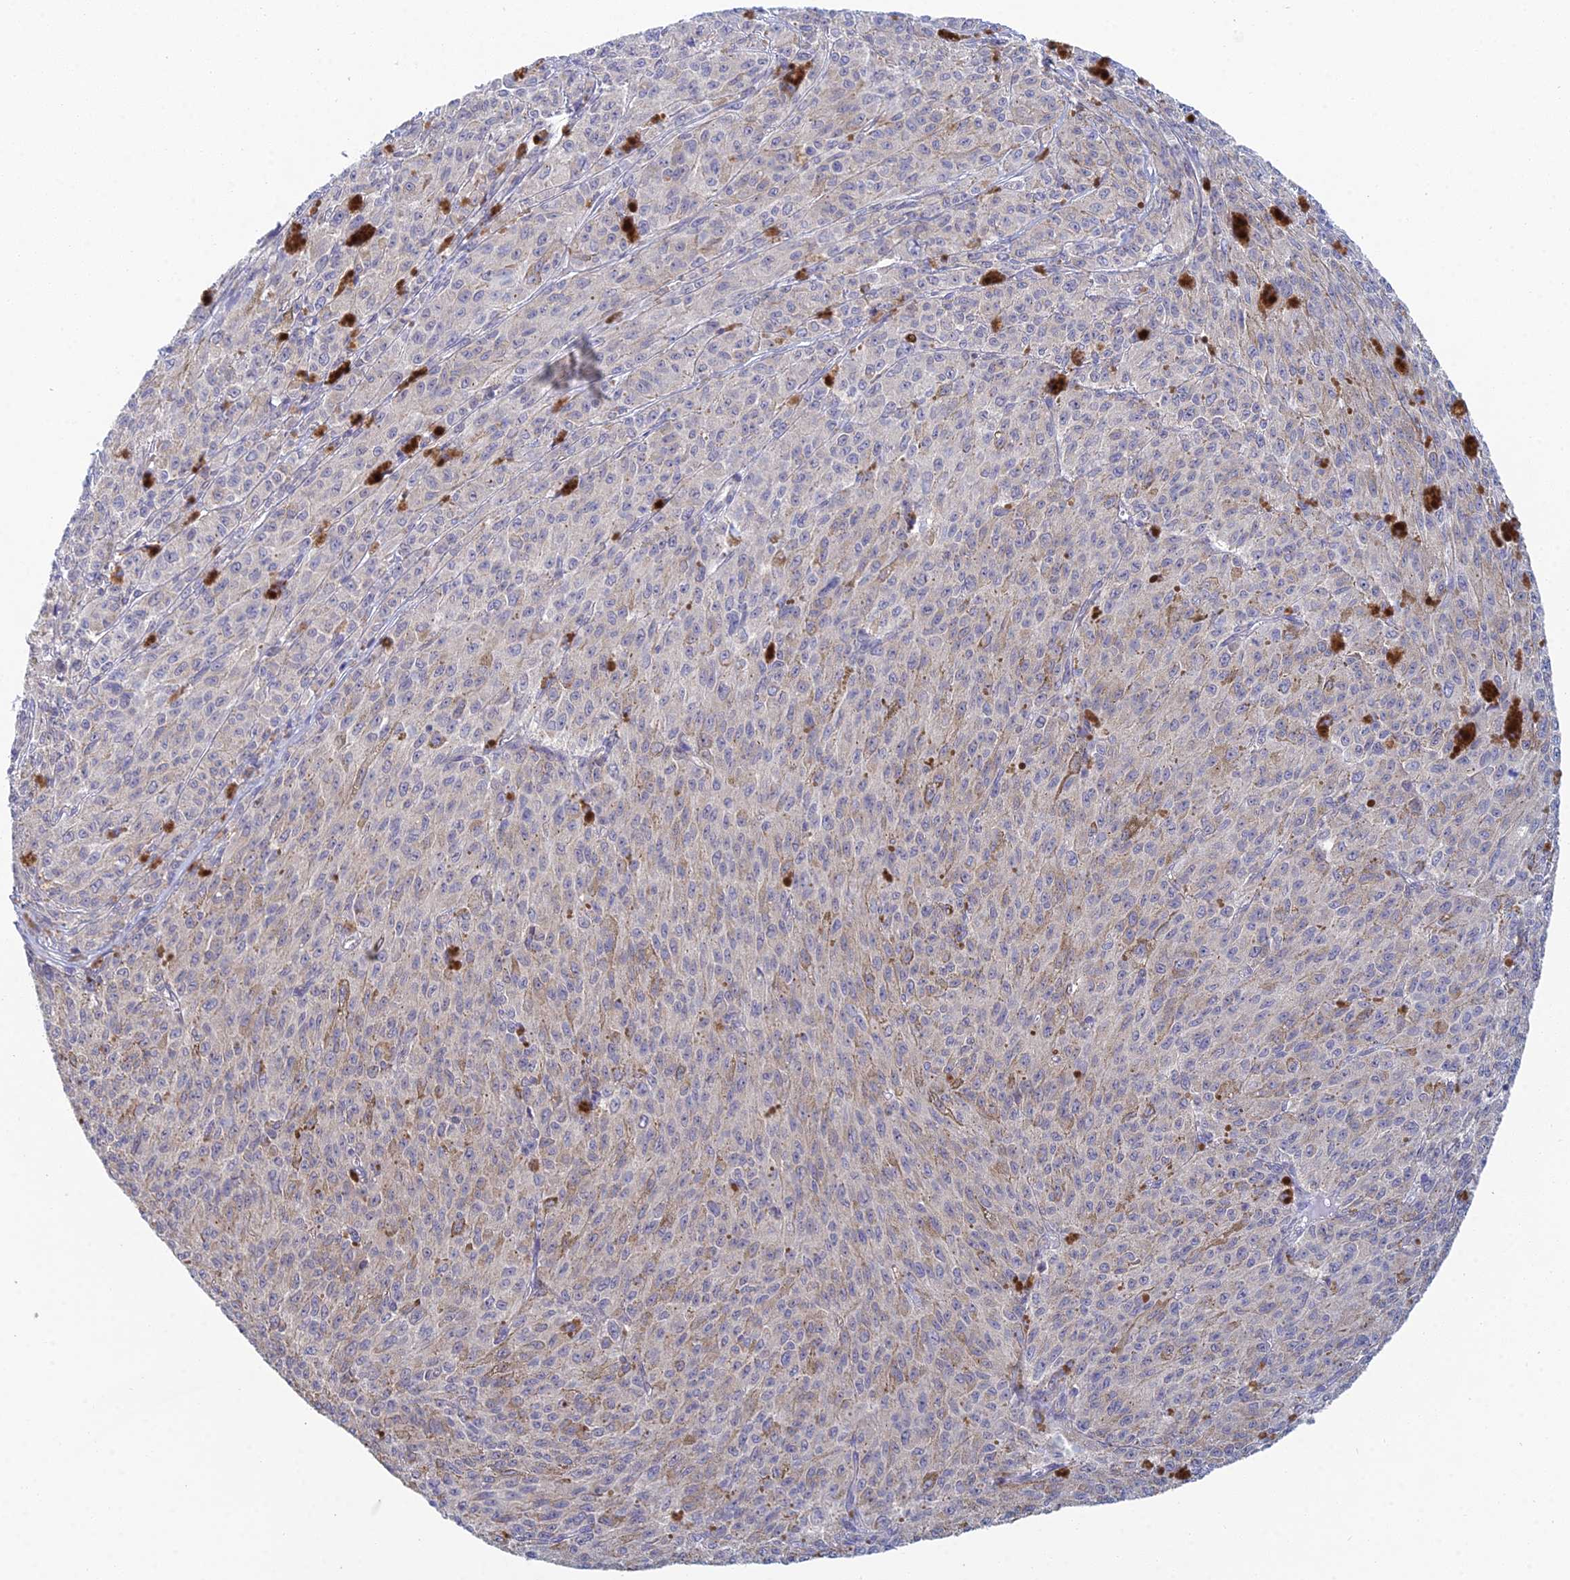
{"staining": {"intensity": "weak", "quantity": "<25%", "location": "cytoplasmic/membranous"}, "tissue": "melanoma", "cell_type": "Tumor cells", "image_type": "cancer", "snomed": [{"axis": "morphology", "description": "Malignant melanoma, NOS"}, {"axis": "topography", "description": "Skin"}], "caption": "High power microscopy histopathology image of an immunohistochemistry (IHC) photomicrograph of melanoma, revealing no significant staining in tumor cells. (Brightfield microscopy of DAB immunohistochemistry (IHC) at high magnification).", "gene": "METTL26", "patient": {"sex": "female", "age": 52}}